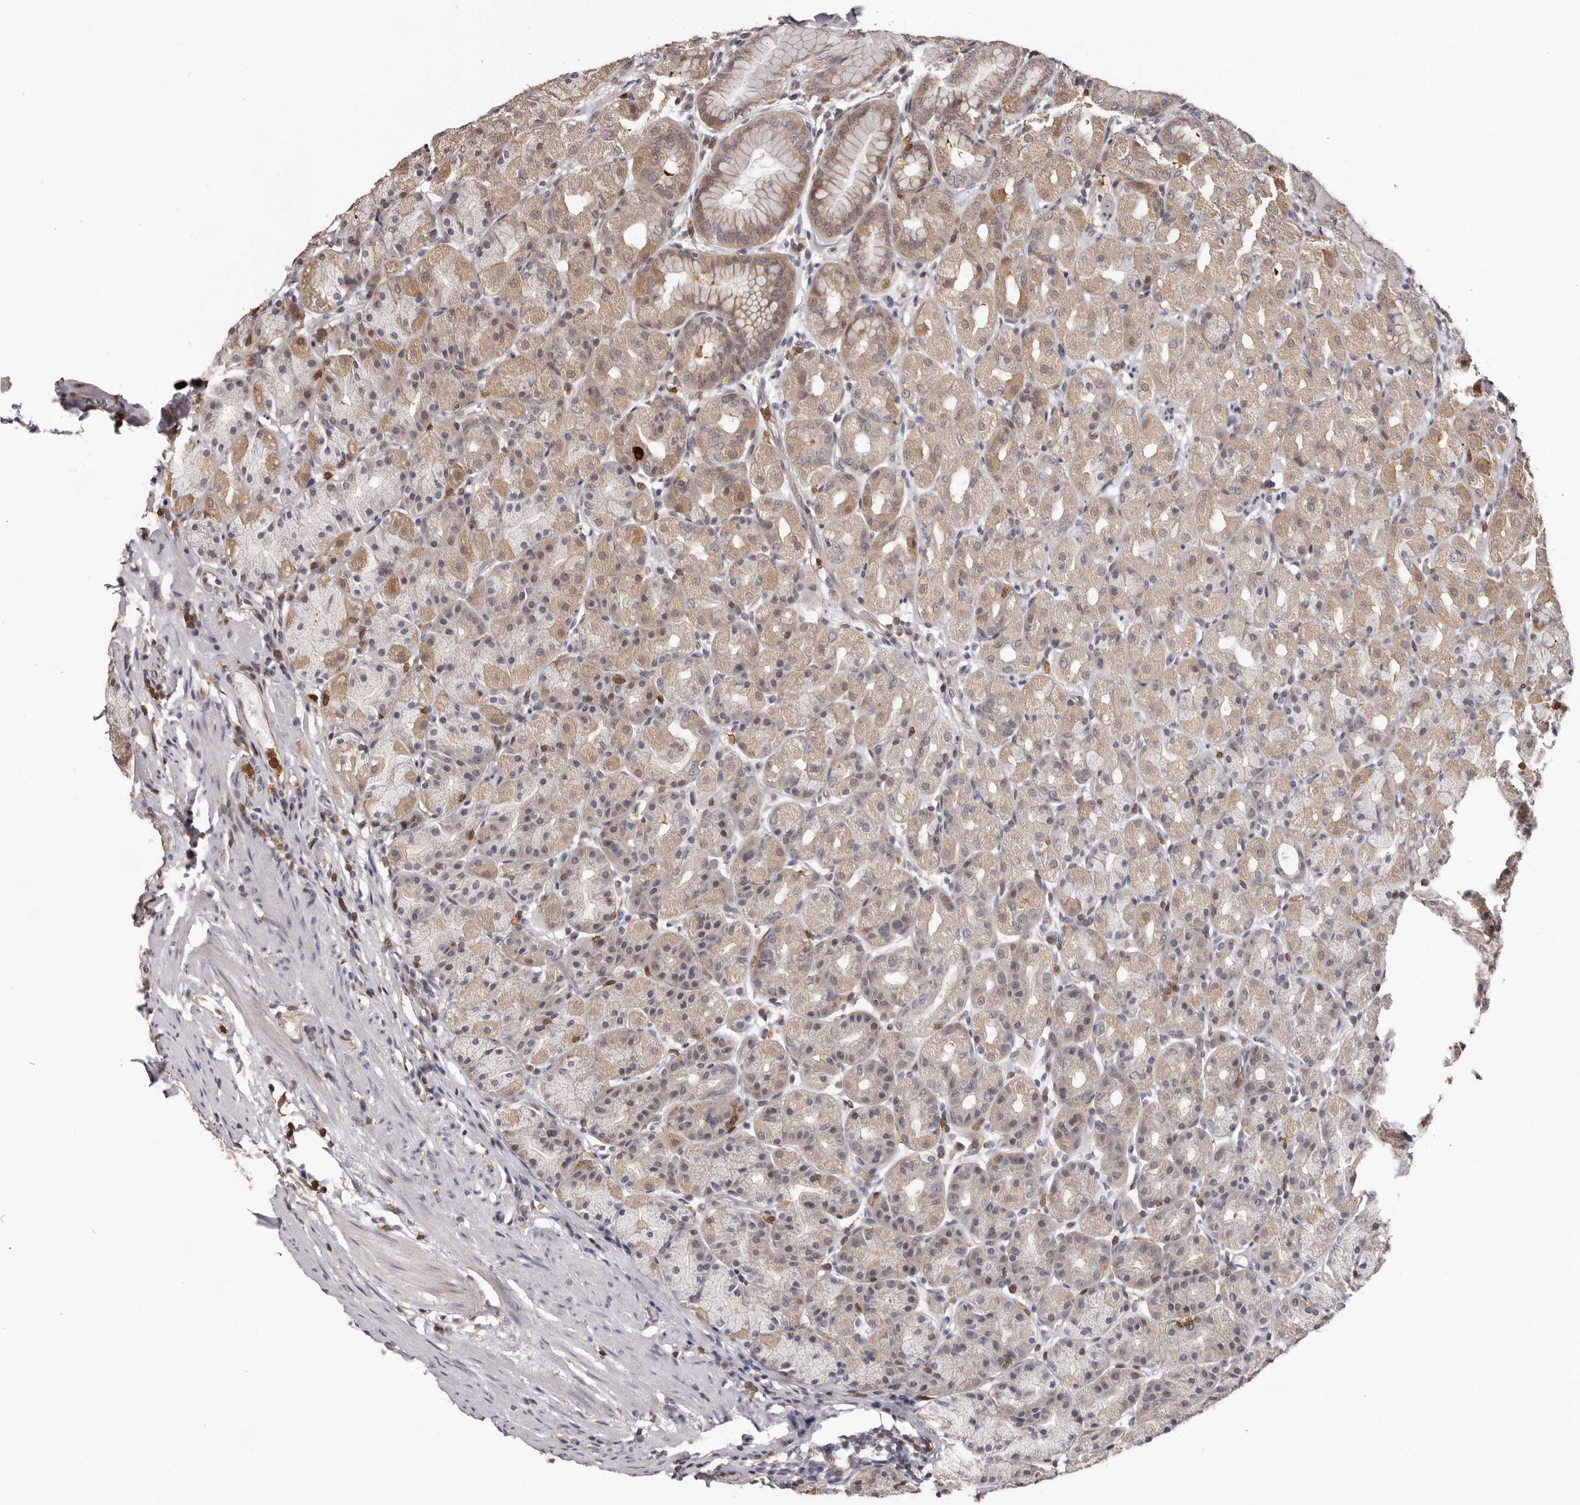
{"staining": {"intensity": "moderate", "quantity": "25%-75%", "location": "cytoplasmic/membranous"}, "tissue": "stomach", "cell_type": "Glandular cells", "image_type": "normal", "snomed": [{"axis": "morphology", "description": "Normal tissue, NOS"}, {"axis": "topography", "description": "Stomach, upper"}], "caption": "Immunohistochemistry (IHC) of benign human stomach displays medium levels of moderate cytoplasmic/membranous positivity in approximately 25%-75% of glandular cells.", "gene": "PRR12", "patient": {"sex": "male", "age": 68}}